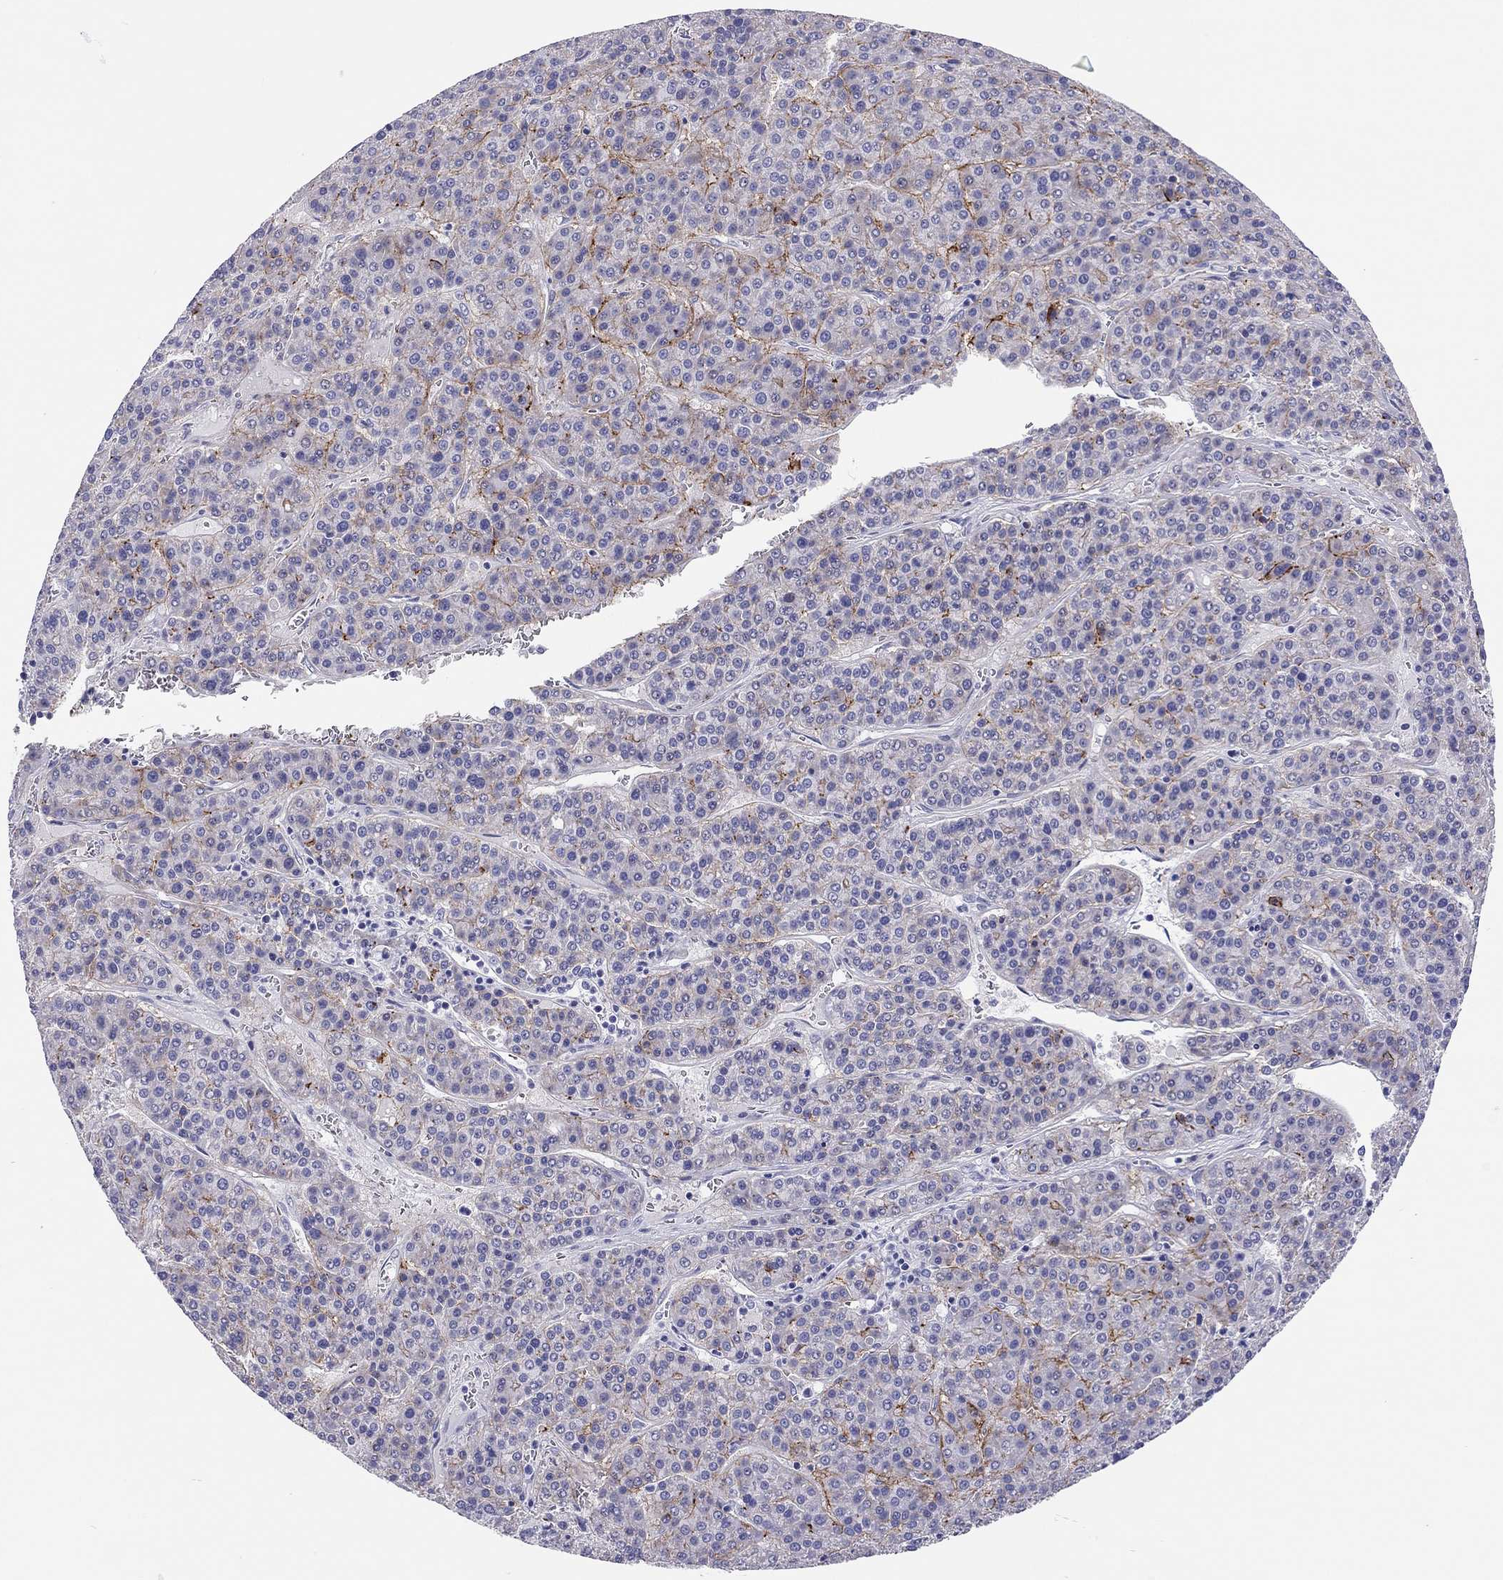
{"staining": {"intensity": "negative", "quantity": "none", "location": "none"}, "tissue": "liver cancer", "cell_type": "Tumor cells", "image_type": "cancer", "snomed": [{"axis": "morphology", "description": "Carcinoma, Hepatocellular, NOS"}, {"axis": "topography", "description": "Liver"}], "caption": "DAB immunohistochemical staining of liver cancer (hepatocellular carcinoma) exhibits no significant positivity in tumor cells.", "gene": "SCARB1", "patient": {"sex": "female", "age": 58}}